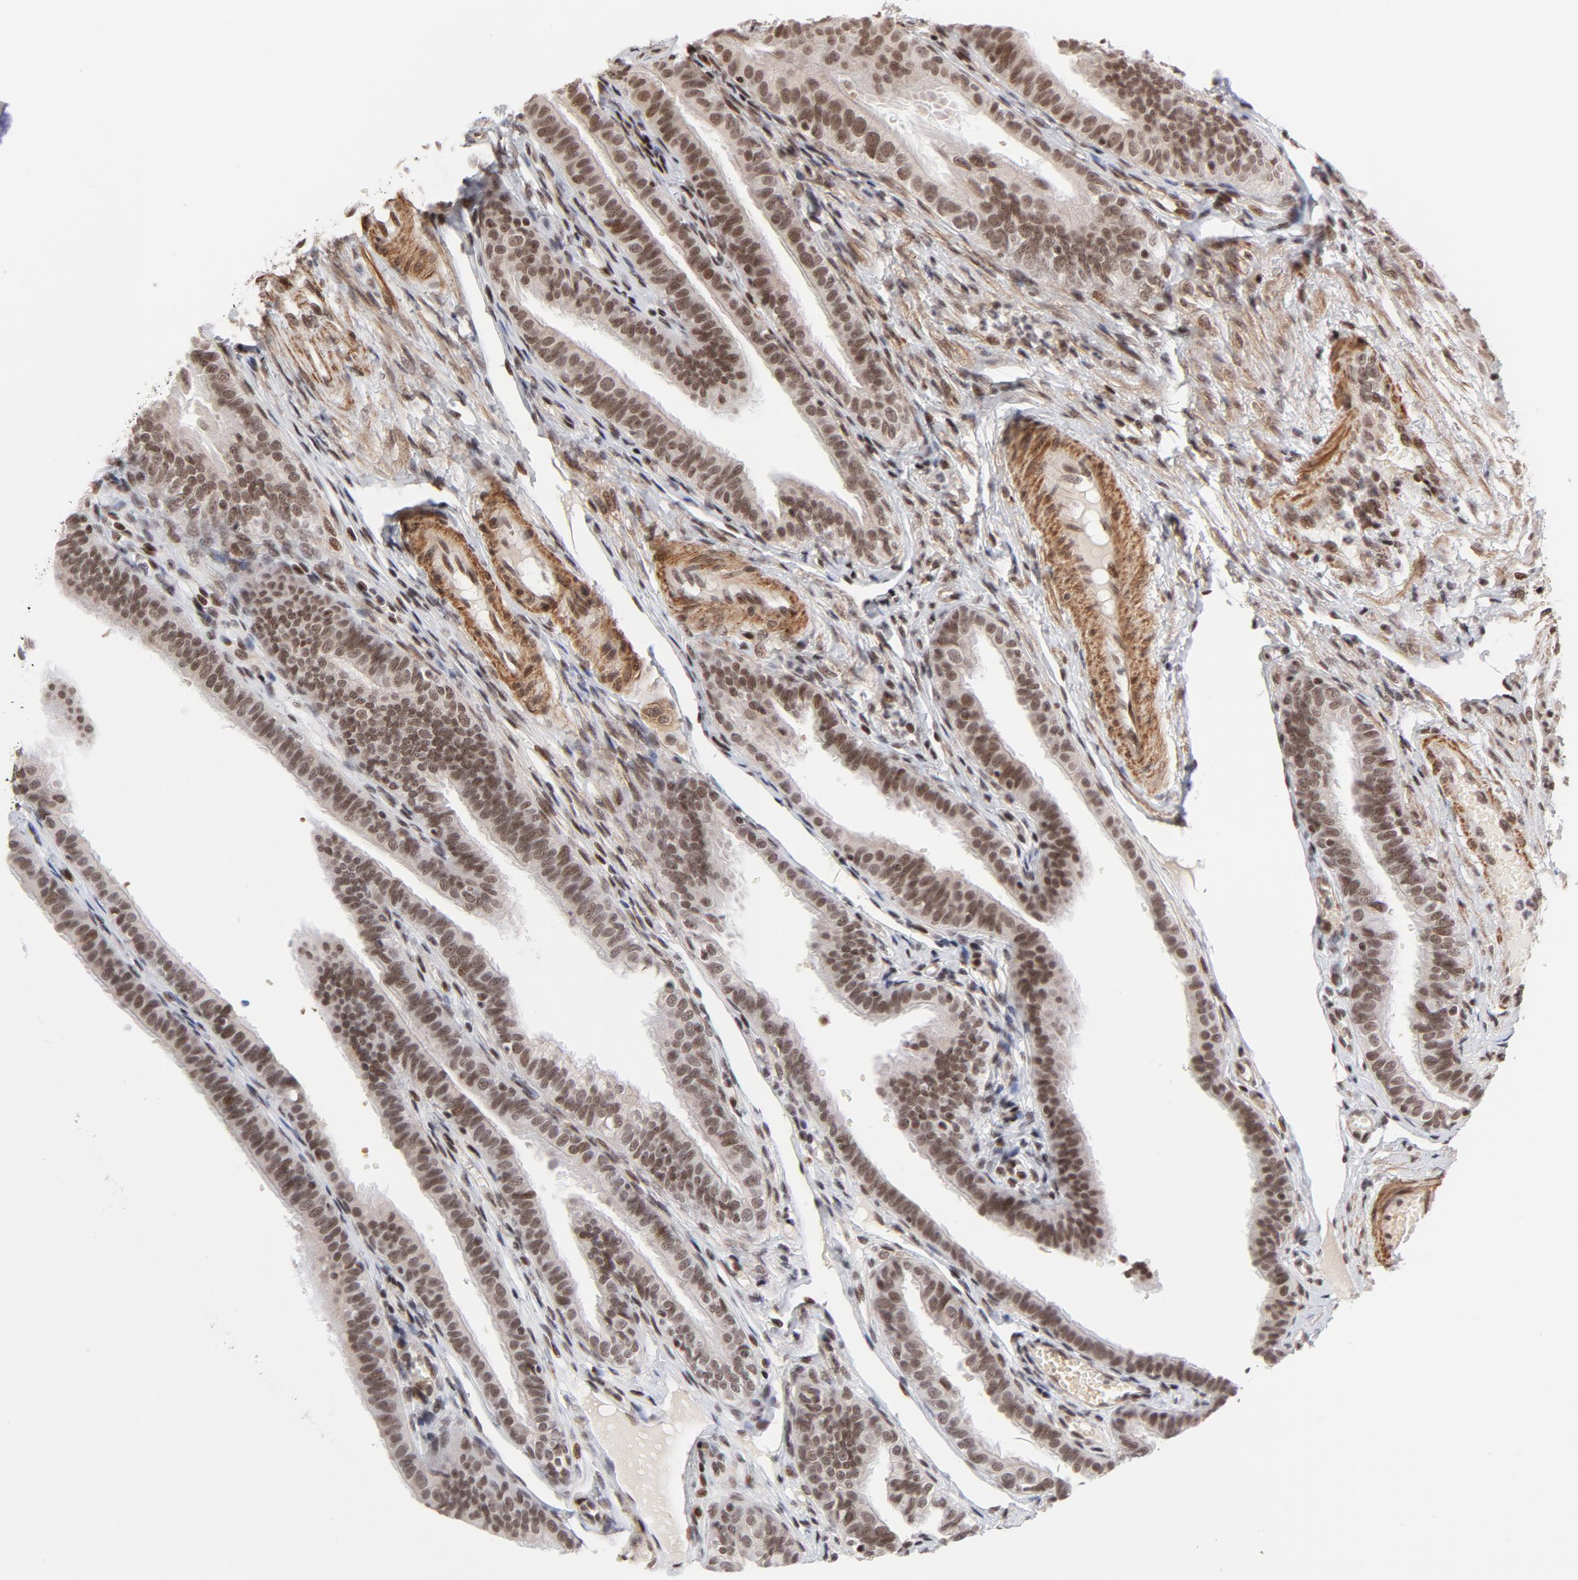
{"staining": {"intensity": "strong", "quantity": ">75%", "location": "nuclear"}, "tissue": "fallopian tube", "cell_type": "Glandular cells", "image_type": "normal", "snomed": [{"axis": "morphology", "description": "Normal tissue, NOS"}, {"axis": "morphology", "description": "Dermoid, NOS"}, {"axis": "topography", "description": "Fallopian tube"}], "caption": "Immunohistochemistry micrograph of unremarkable fallopian tube stained for a protein (brown), which shows high levels of strong nuclear staining in about >75% of glandular cells.", "gene": "CTCF", "patient": {"sex": "female", "age": 33}}